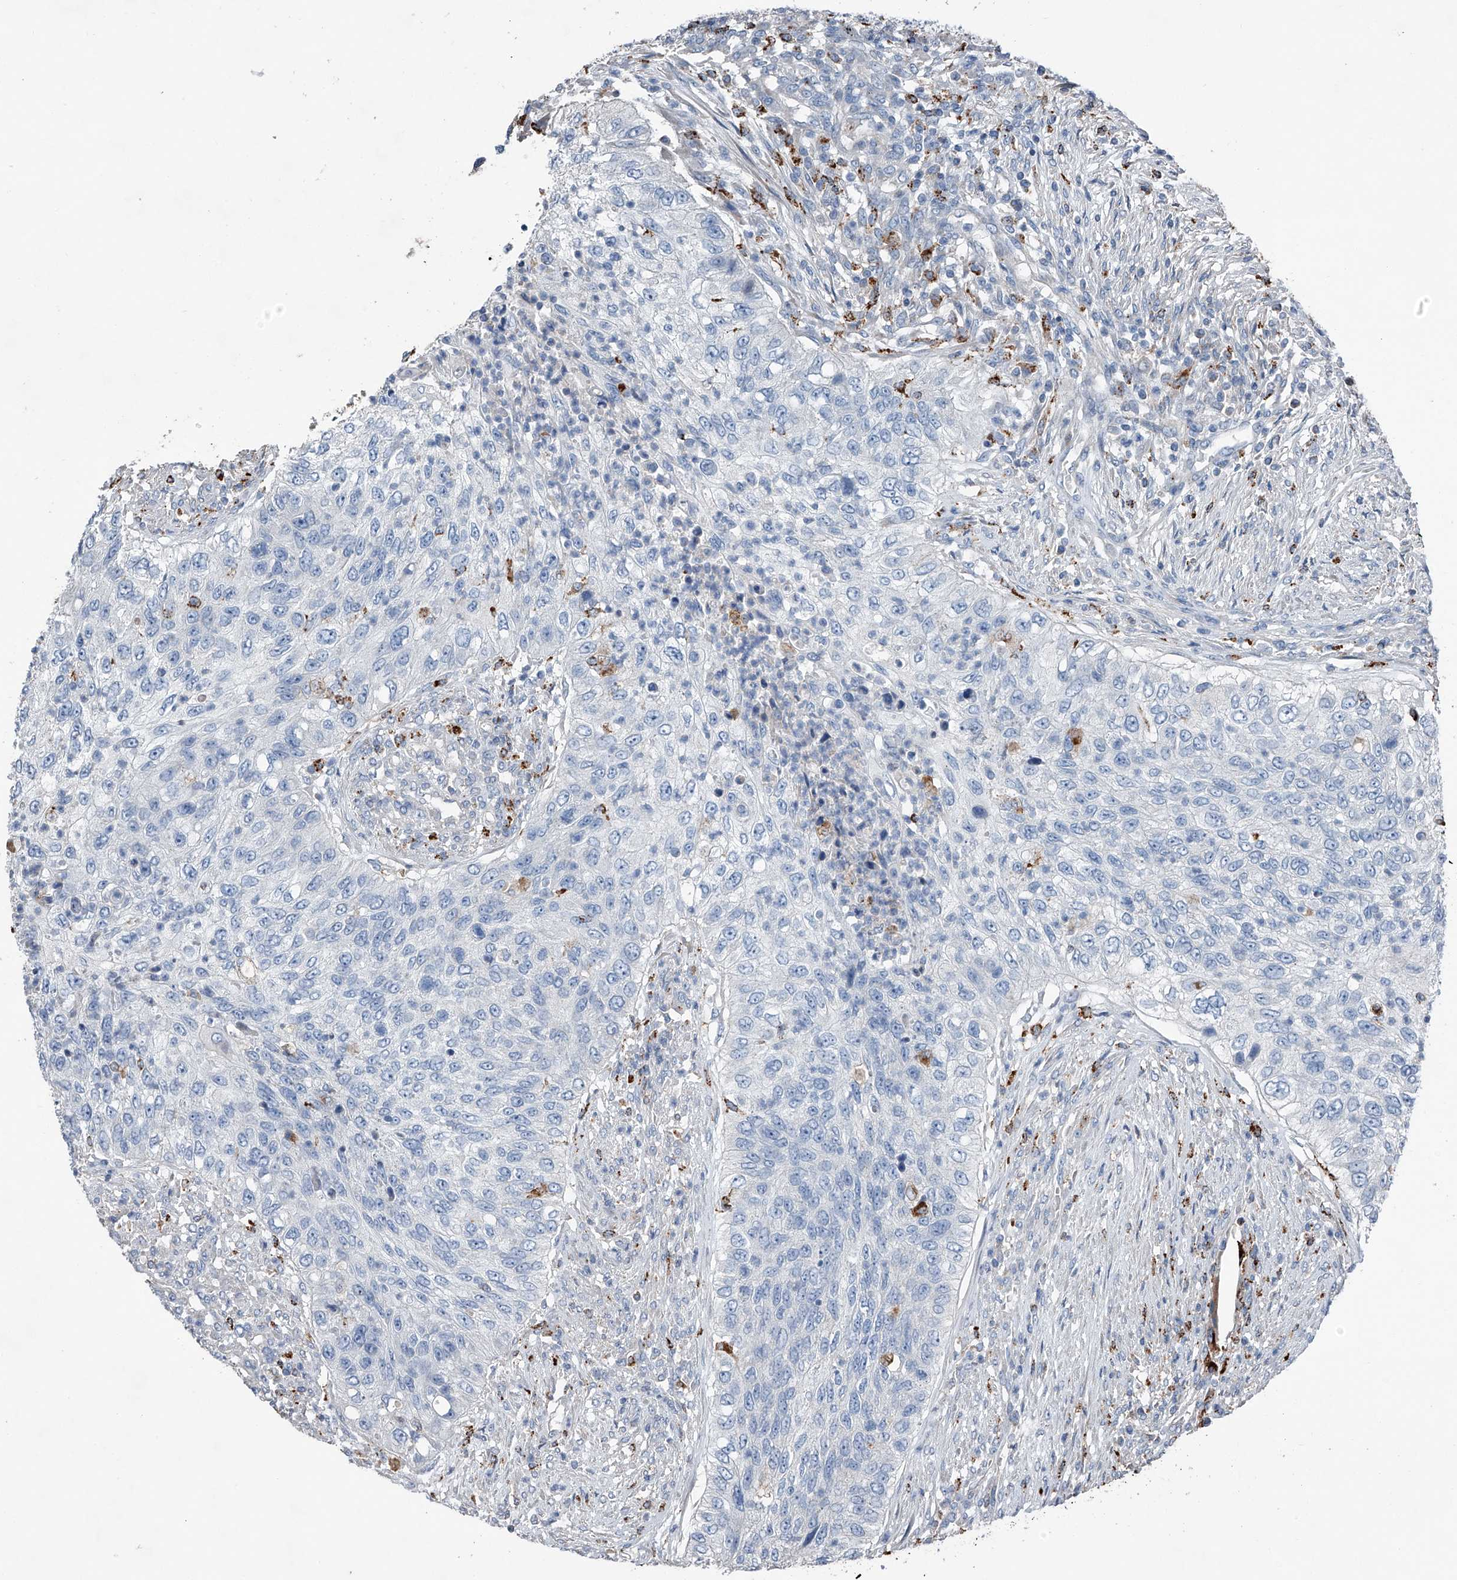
{"staining": {"intensity": "negative", "quantity": "none", "location": "none"}, "tissue": "urothelial cancer", "cell_type": "Tumor cells", "image_type": "cancer", "snomed": [{"axis": "morphology", "description": "Urothelial carcinoma, High grade"}, {"axis": "topography", "description": "Urinary bladder"}], "caption": "This histopathology image is of urothelial cancer stained with IHC to label a protein in brown with the nuclei are counter-stained blue. There is no positivity in tumor cells.", "gene": "ZNF772", "patient": {"sex": "female", "age": 60}}